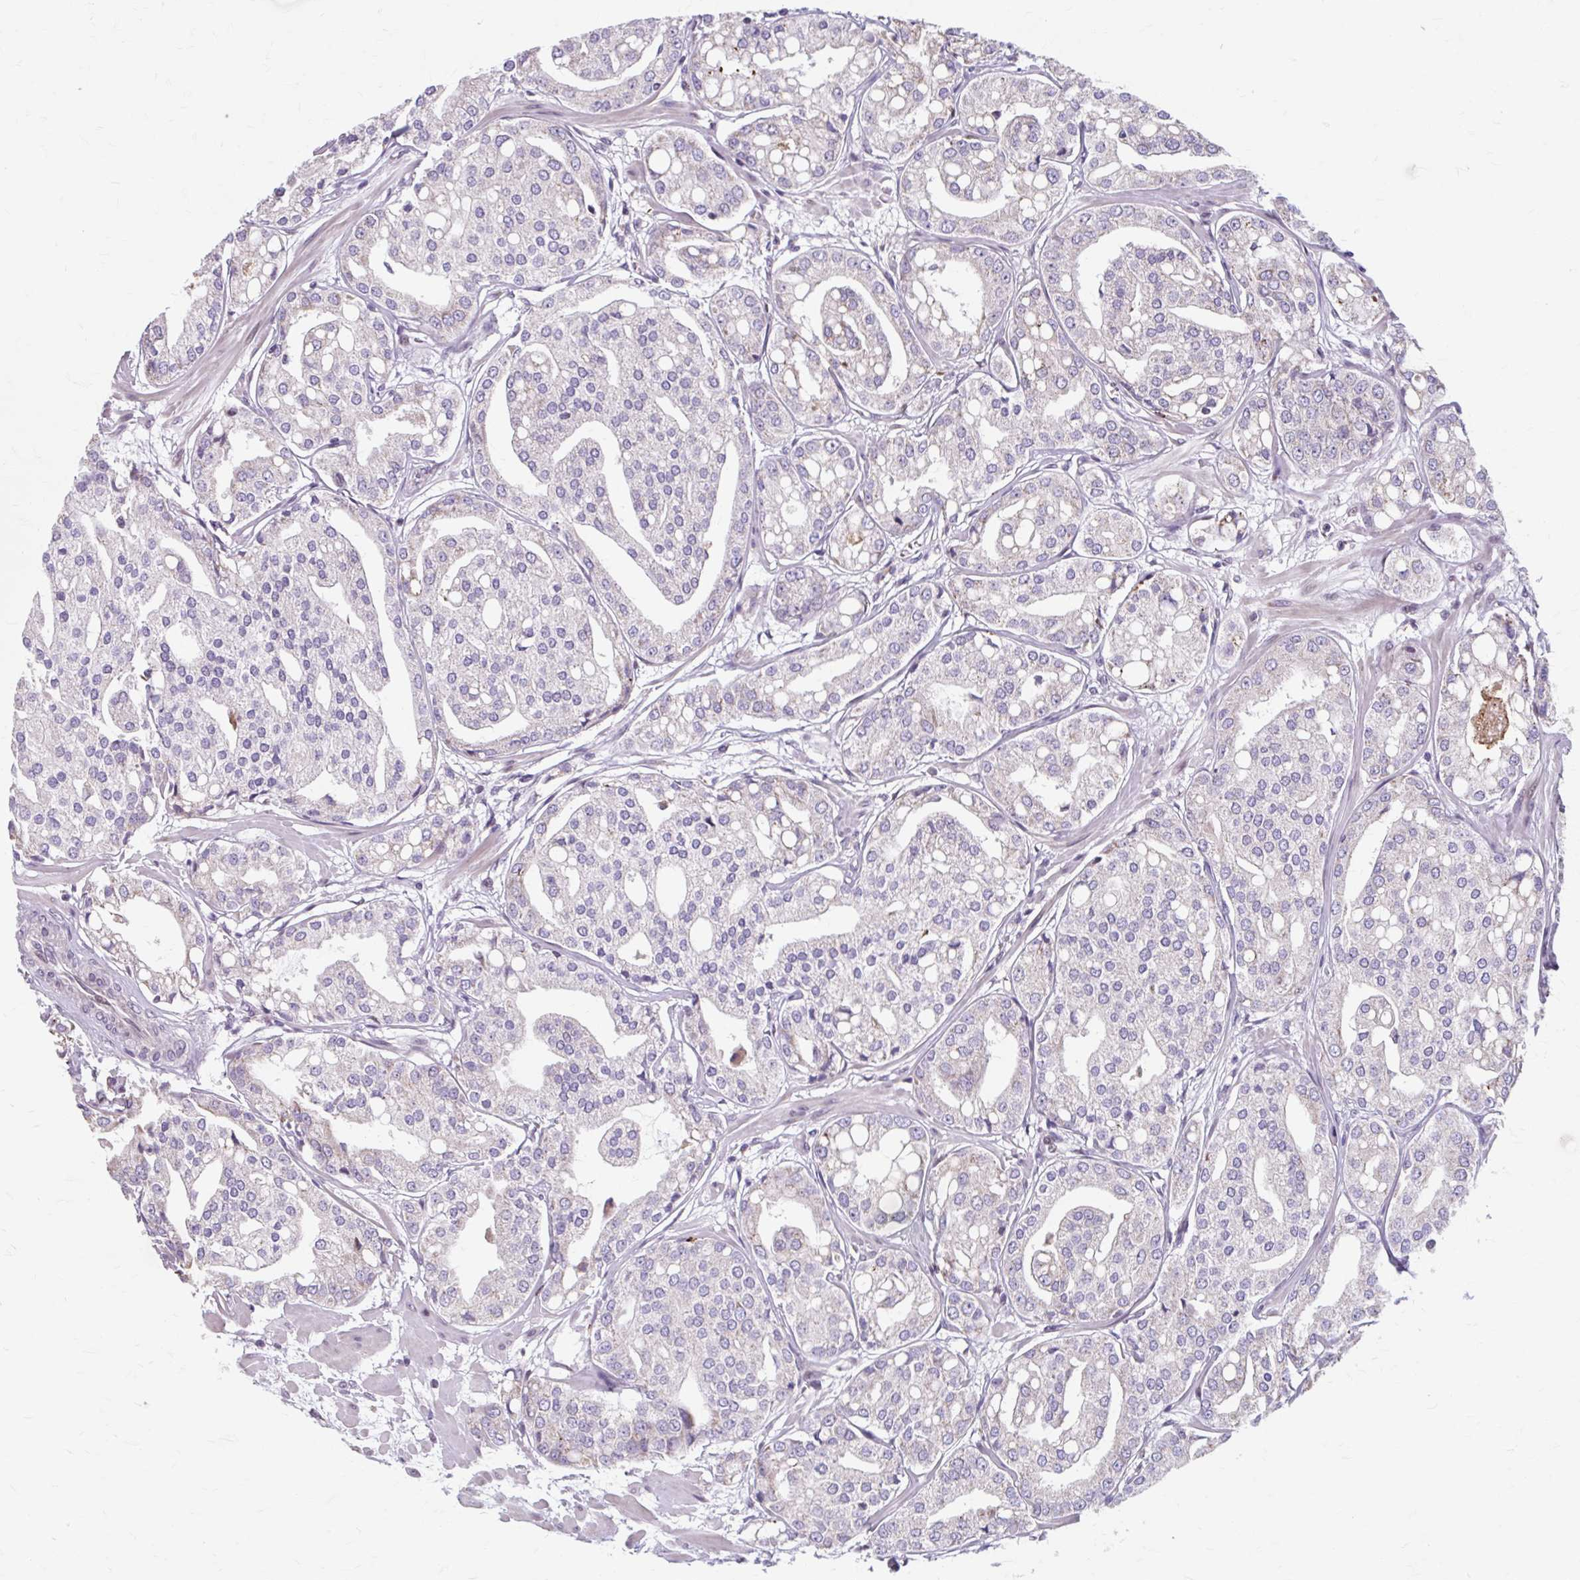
{"staining": {"intensity": "negative", "quantity": "none", "location": "none"}, "tissue": "renal cancer", "cell_type": "Tumor cells", "image_type": "cancer", "snomed": [{"axis": "morphology", "description": "Adenocarcinoma, NOS"}, {"axis": "topography", "description": "Urinary bladder"}], "caption": "Protein analysis of adenocarcinoma (renal) displays no significant staining in tumor cells.", "gene": "BEAN1", "patient": {"sex": "male", "age": 61}}